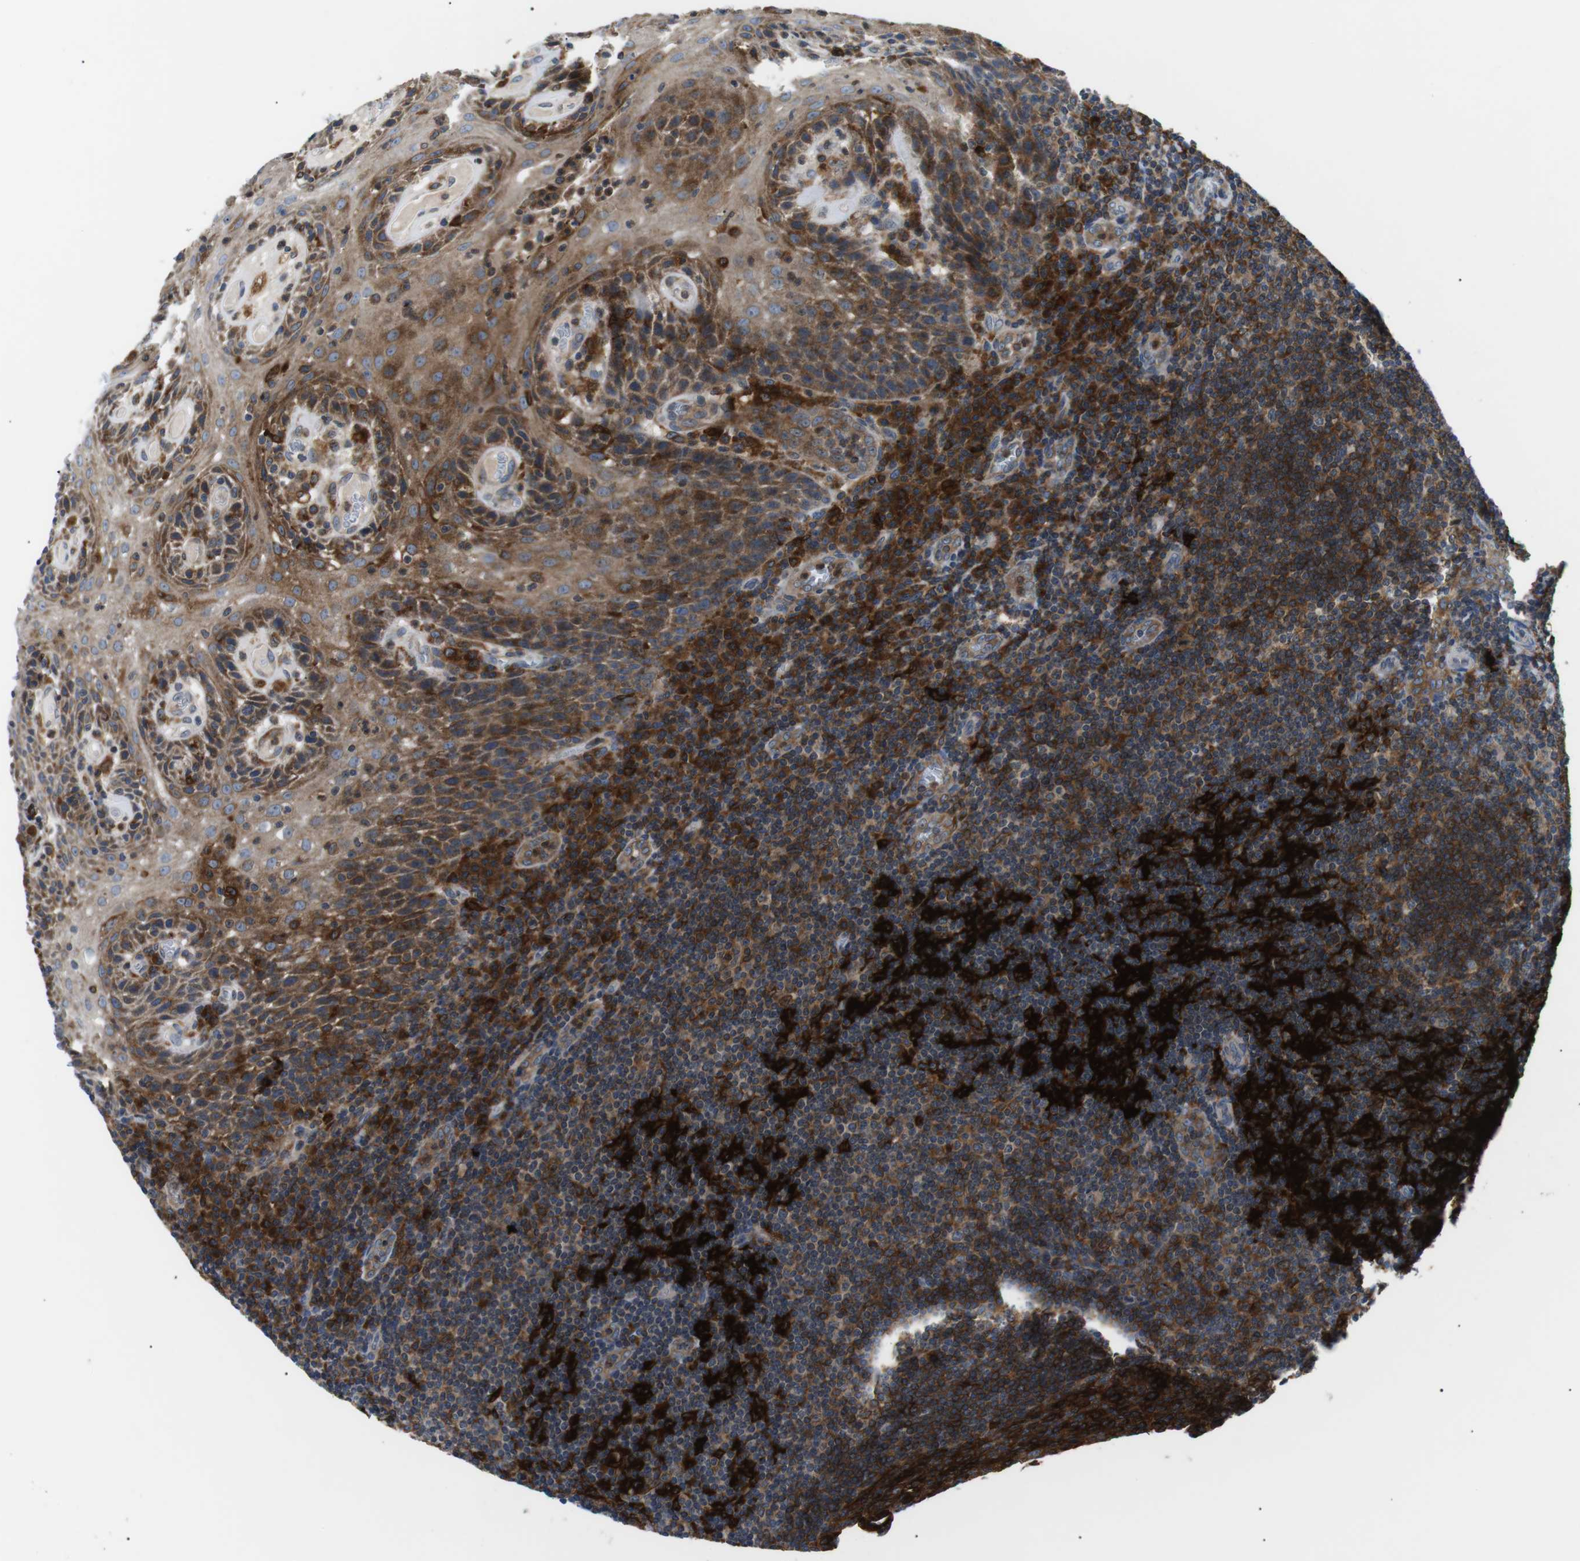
{"staining": {"intensity": "strong", "quantity": ">75%", "location": "cytoplasmic/membranous"}, "tissue": "tonsil", "cell_type": "Germinal center cells", "image_type": "normal", "snomed": [{"axis": "morphology", "description": "Normal tissue, NOS"}, {"axis": "topography", "description": "Tonsil"}], "caption": "High-power microscopy captured an IHC image of benign tonsil, revealing strong cytoplasmic/membranous positivity in about >75% of germinal center cells. The protein of interest is shown in brown color, while the nuclei are stained blue.", "gene": "RAB9A", "patient": {"sex": "male", "age": 37}}